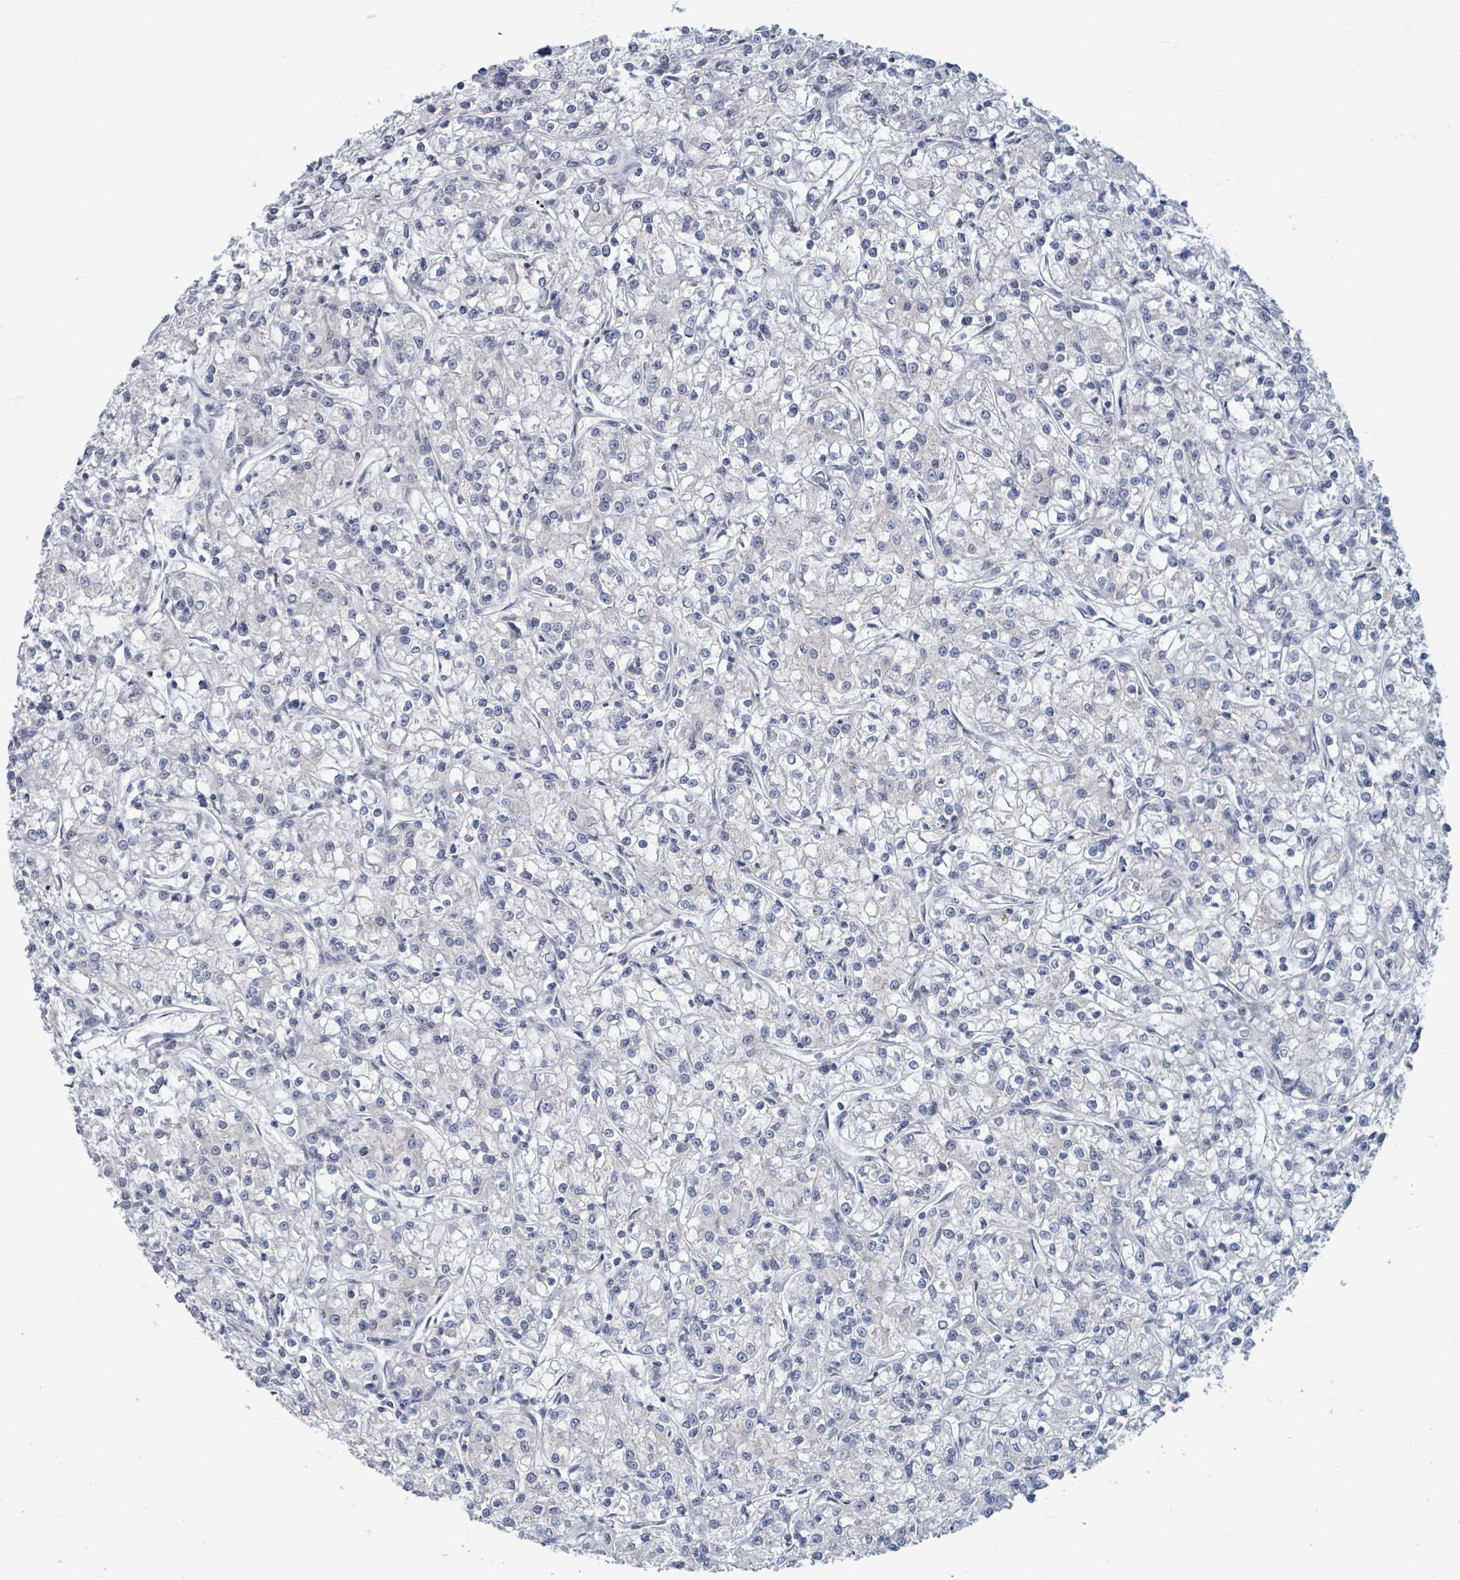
{"staining": {"intensity": "negative", "quantity": "none", "location": "none"}, "tissue": "renal cancer", "cell_type": "Tumor cells", "image_type": "cancer", "snomed": [{"axis": "morphology", "description": "Adenocarcinoma, NOS"}, {"axis": "topography", "description": "Kidney"}], "caption": "High power microscopy photomicrograph of an immunohistochemistry photomicrograph of adenocarcinoma (renal), revealing no significant staining in tumor cells.", "gene": "WNT11", "patient": {"sex": "female", "age": 59}}